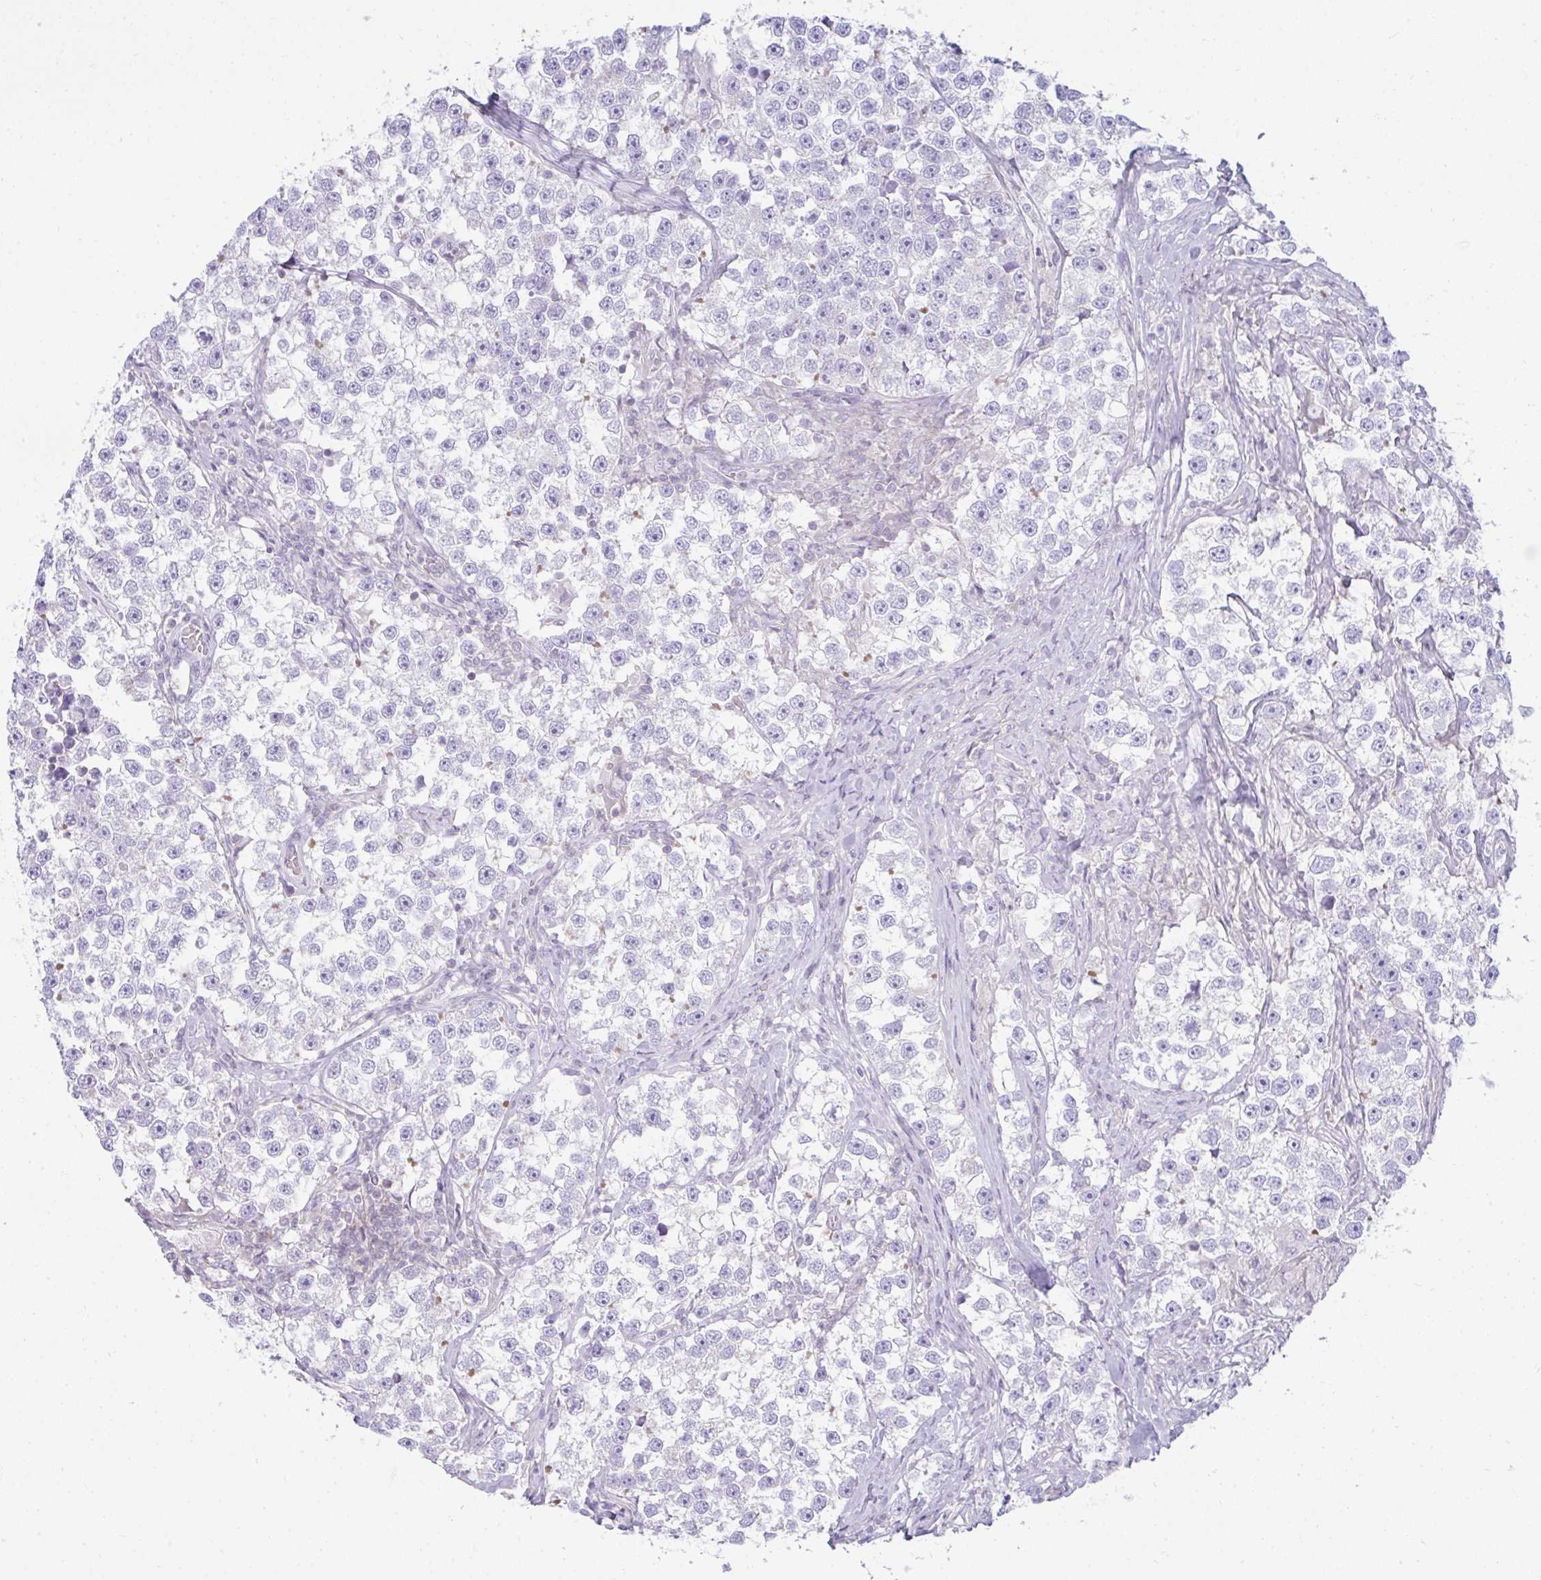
{"staining": {"intensity": "negative", "quantity": "none", "location": "none"}, "tissue": "testis cancer", "cell_type": "Tumor cells", "image_type": "cancer", "snomed": [{"axis": "morphology", "description": "Seminoma, NOS"}, {"axis": "topography", "description": "Testis"}], "caption": "This is an immunohistochemistry photomicrograph of testis seminoma. There is no staining in tumor cells.", "gene": "CDRT15", "patient": {"sex": "male", "age": 46}}